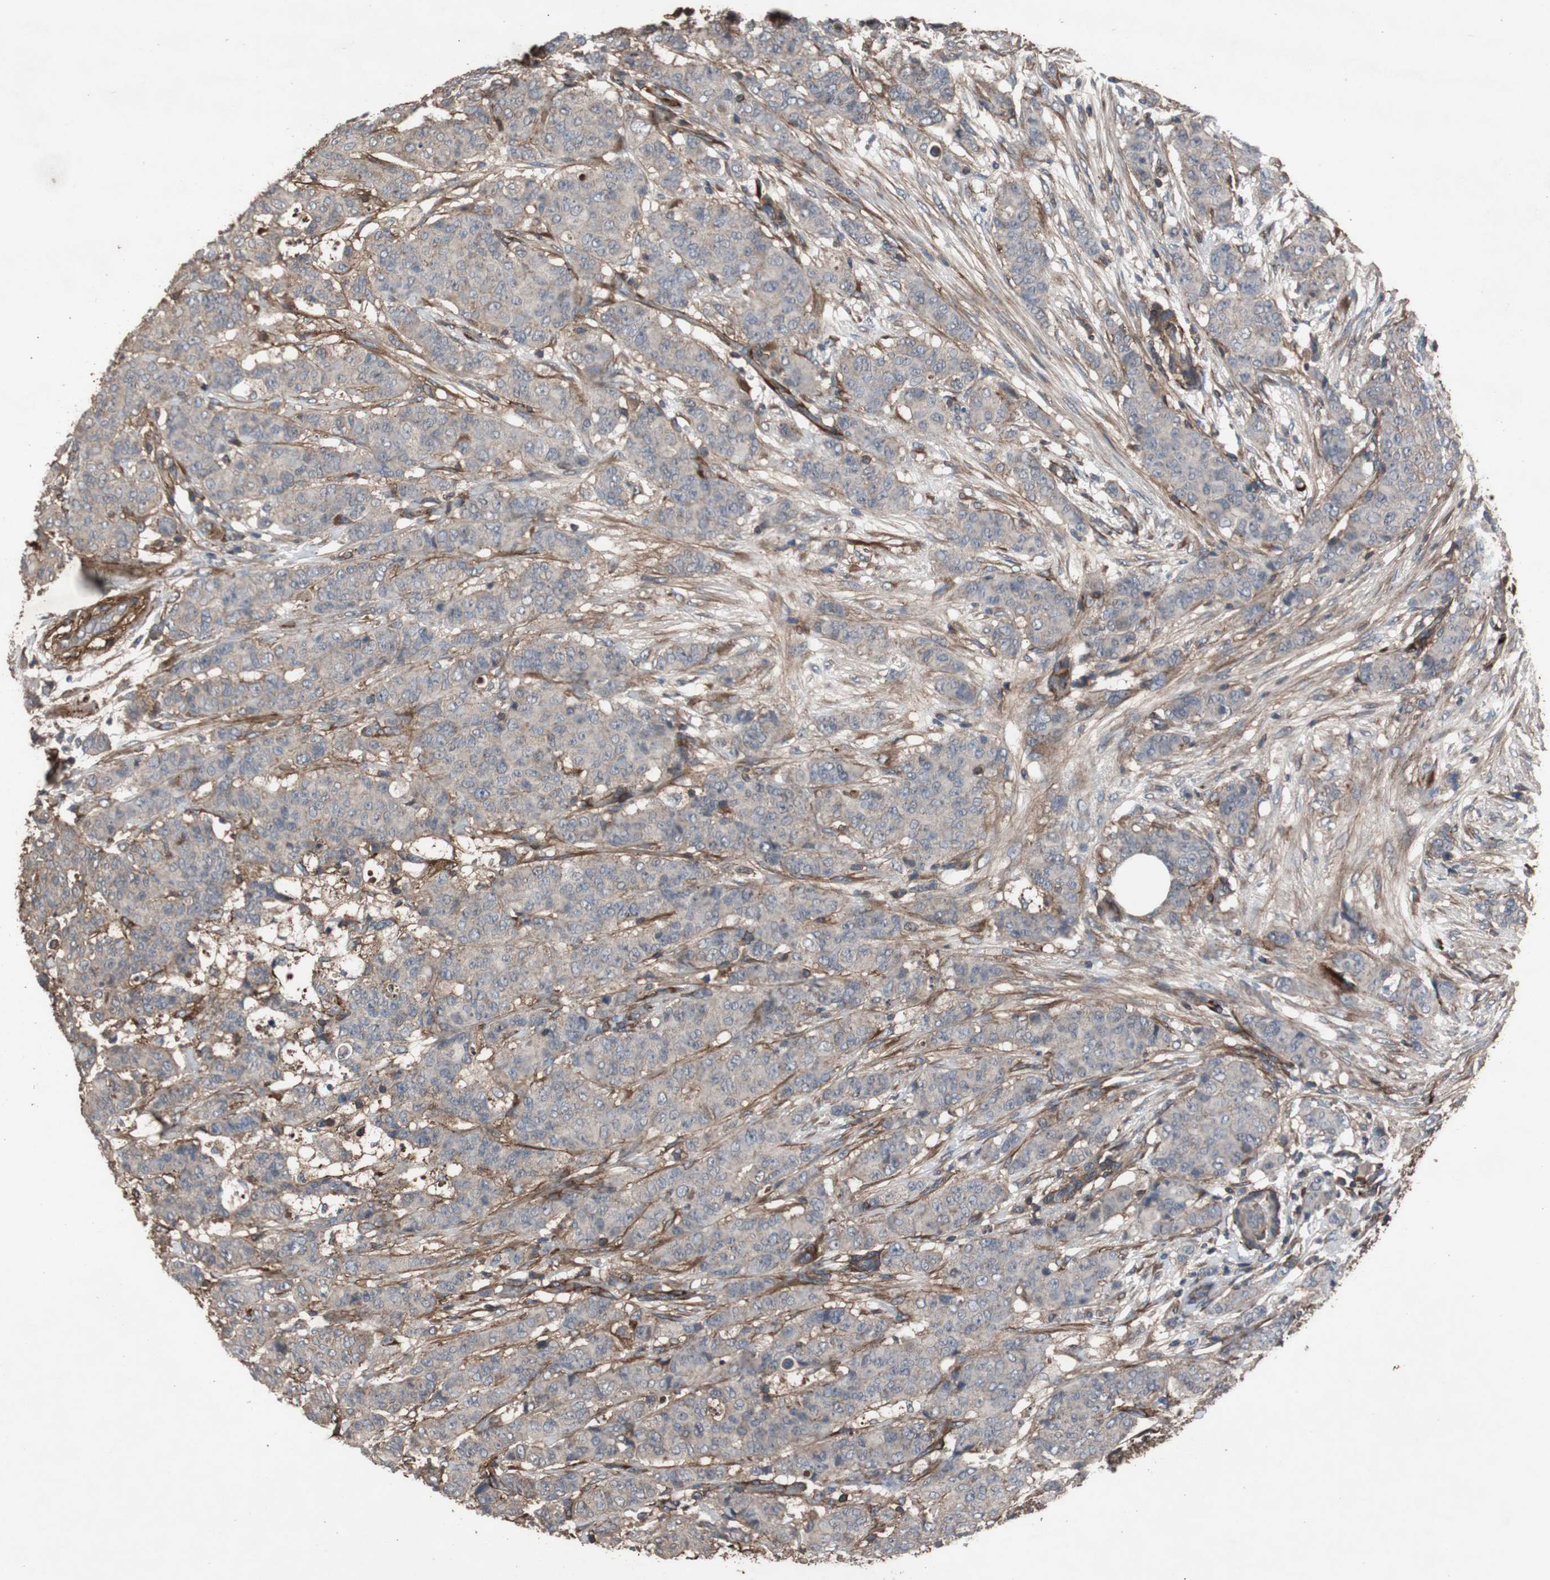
{"staining": {"intensity": "weak", "quantity": "25%-75%", "location": "cytoplasmic/membranous"}, "tissue": "breast cancer", "cell_type": "Tumor cells", "image_type": "cancer", "snomed": [{"axis": "morphology", "description": "Duct carcinoma"}, {"axis": "topography", "description": "Breast"}], "caption": "Immunohistochemical staining of breast cancer (intraductal carcinoma) reveals low levels of weak cytoplasmic/membranous positivity in approximately 25%-75% of tumor cells. (DAB = brown stain, brightfield microscopy at high magnification).", "gene": "COL6A2", "patient": {"sex": "female", "age": 40}}